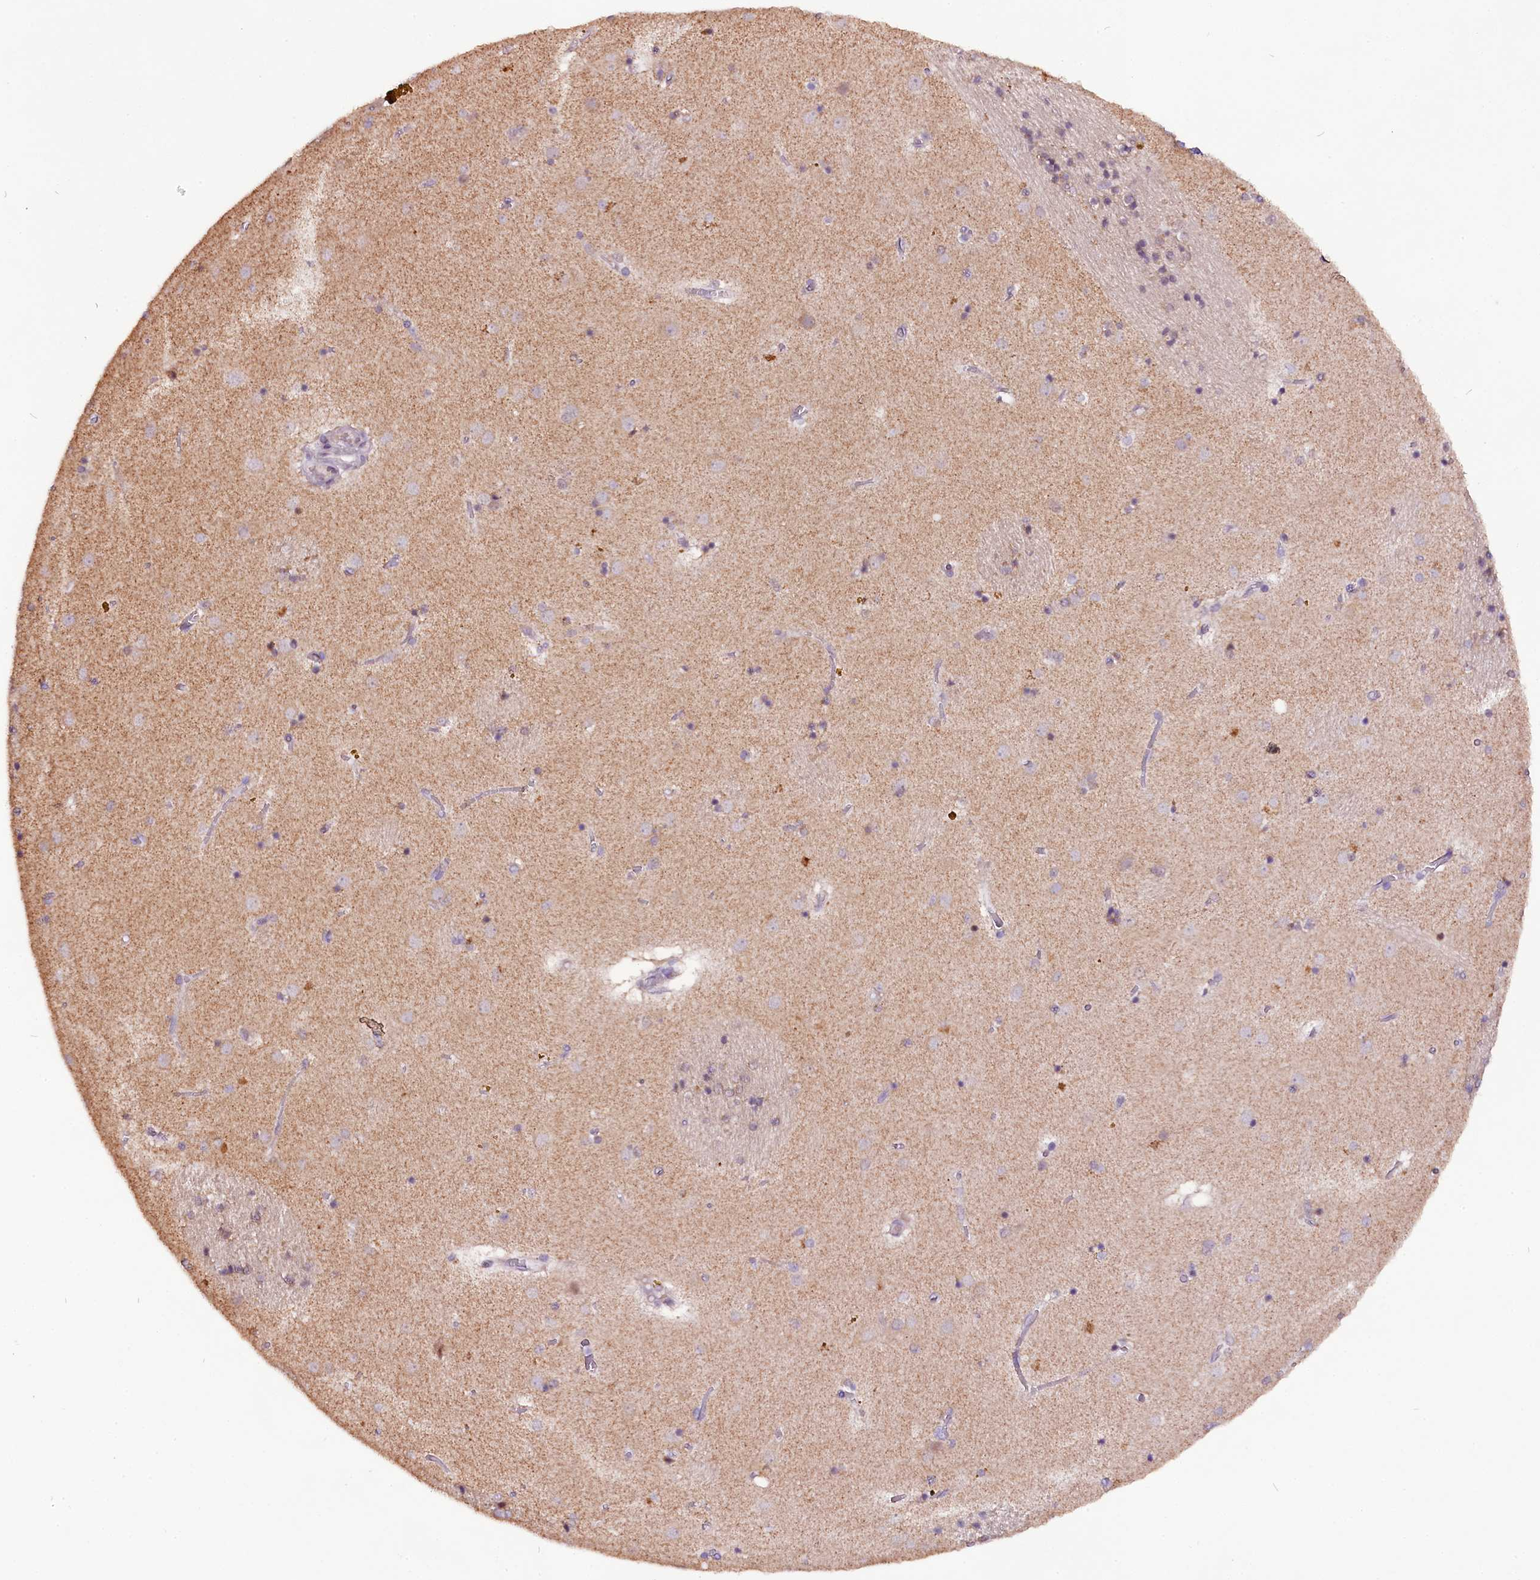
{"staining": {"intensity": "weak", "quantity": "25%-75%", "location": "cytoplasmic/membranous"}, "tissue": "caudate", "cell_type": "Glial cells", "image_type": "normal", "snomed": [{"axis": "morphology", "description": "Normal tissue, NOS"}, {"axis": "topography", "description": "Lateral ventricle wall"}], "caption": "Human caudate stained with a protein marker shows weak staining in glial cells.", "gene": "RPUSD2", "patient": {"sex": "male", "age": 70}}